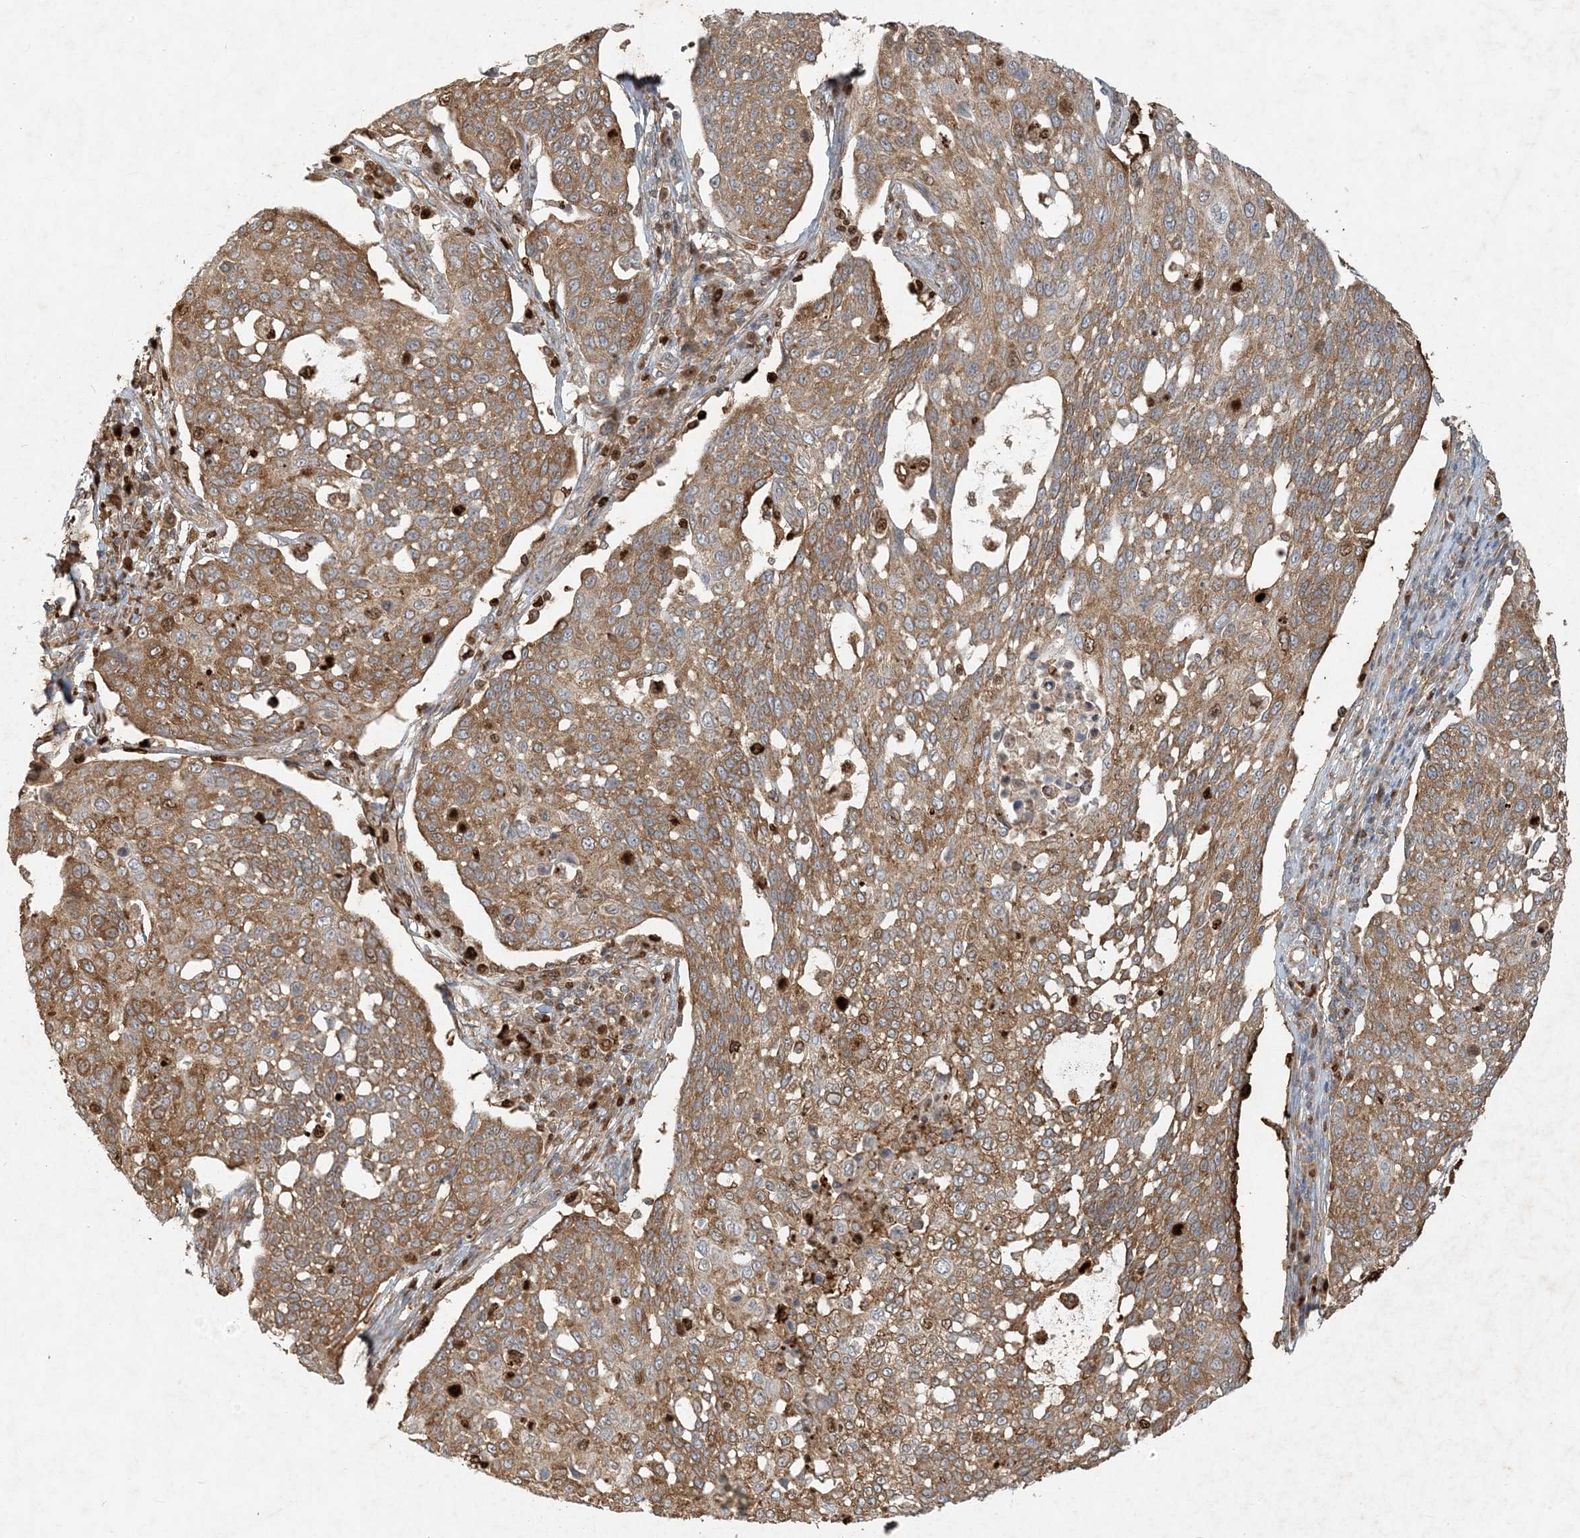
{"staining": {"intensity": "moderate", "quantity": ">75%", "location": "cytoplasmic/membranous"}, "tissue": "cervical cancer", "cell_type": "Tumor cells", "image_type": "cancer", "snomed": [{"axis": "morphology", "description": "Squamous cell carcinoma, NOS"}, {"axis": "topography", "description": "Cervix"}], "caption": "Immunohistochemistry micrograph of human cervical cancer stained for a protein (brown), which exhibits medium levels of moderate cytoplasmic/membranous positivity in approximately >75% of tumor cells.", "gene": "MCOLN1", "patient": {"sex": "female", "age": 34}}